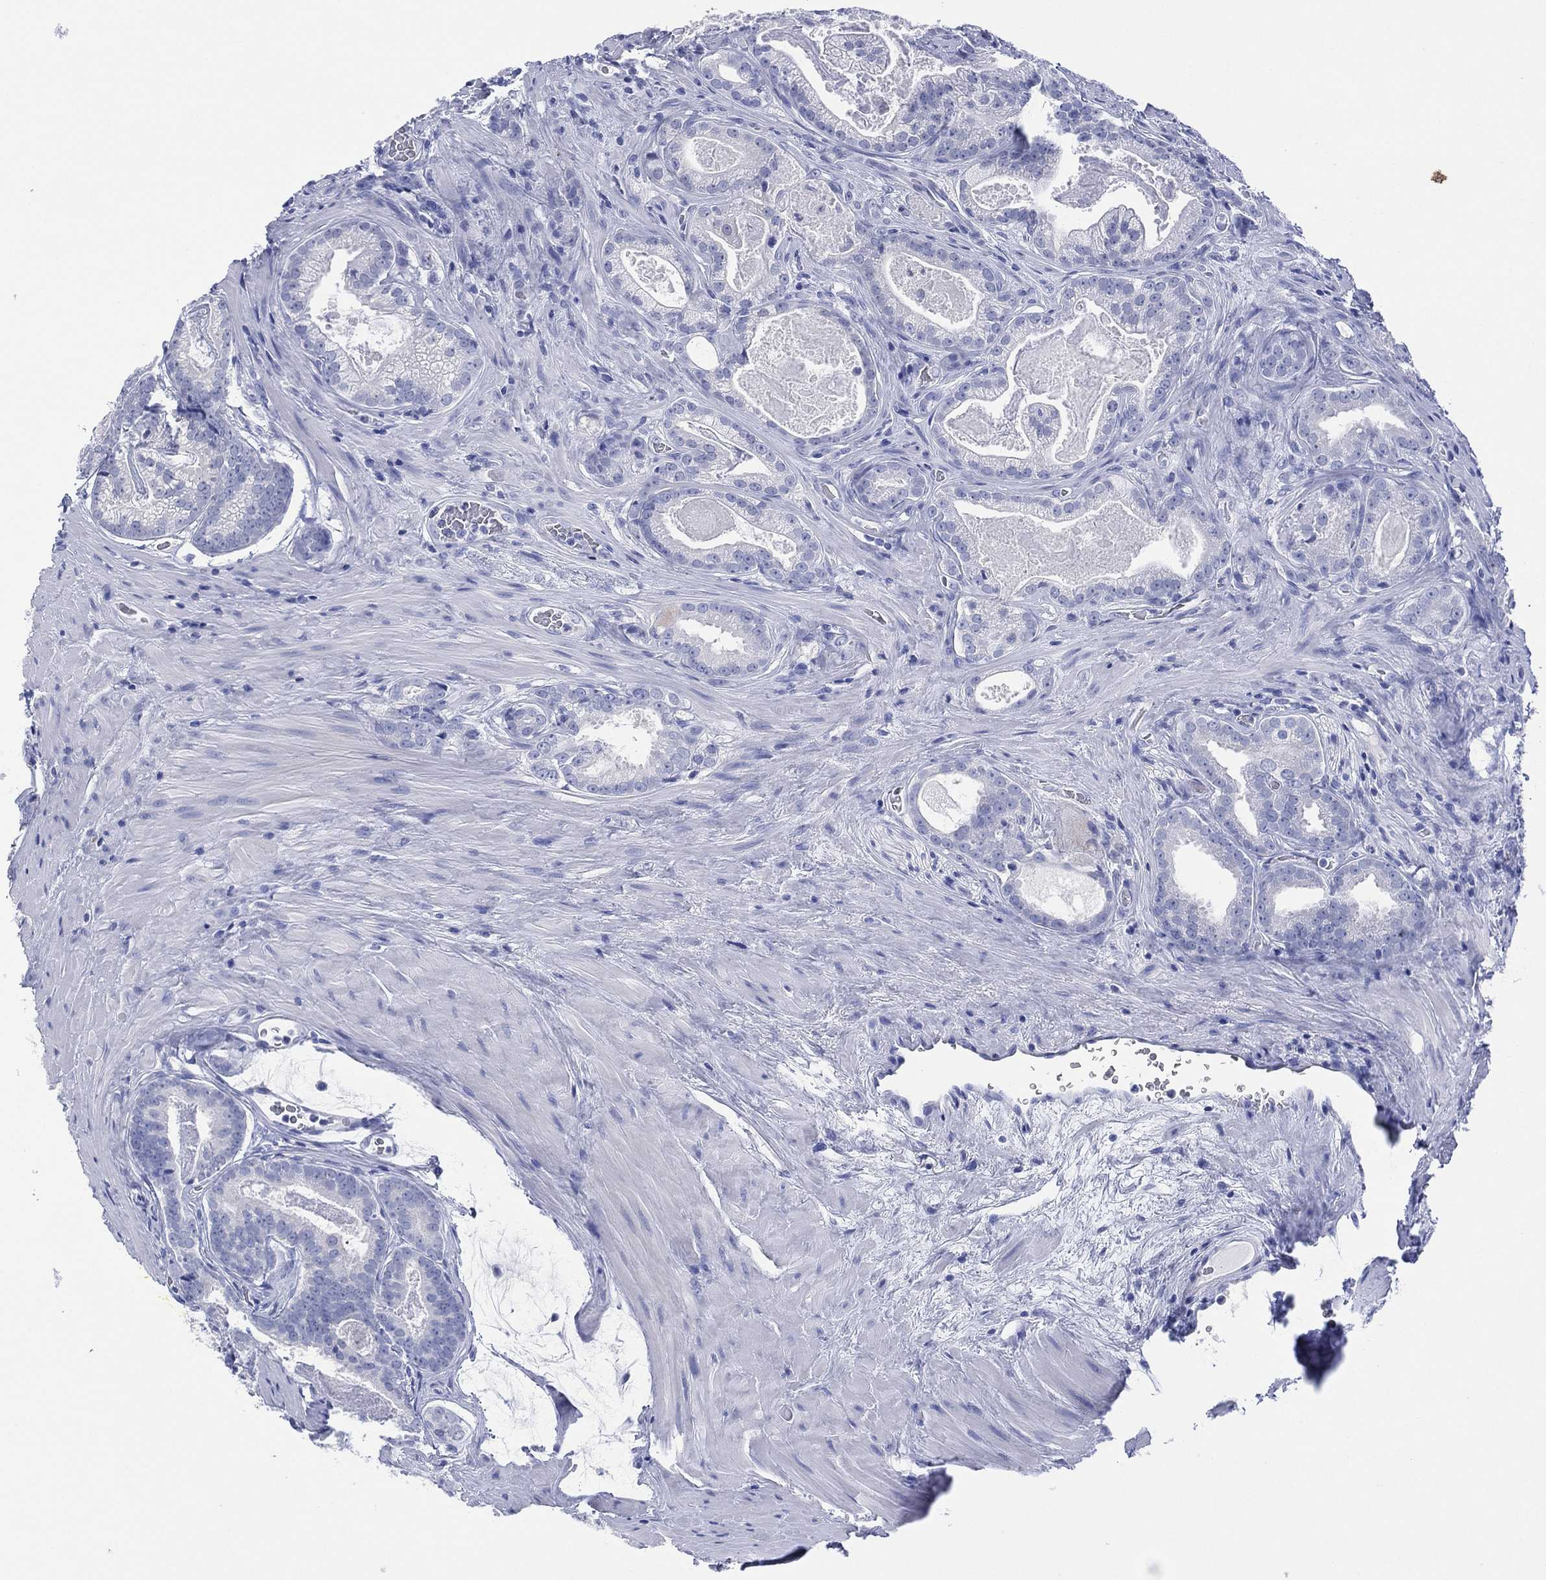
{"staining": {"intensity": "negative", "quantity": "none", "location": "none"}, "tissue": "prostate cancer", "cell_type": "Tumor cells", "image_type": "cancer", "snomed": [{"axis": "morphology", "description": "Adenocarcinoma, NOS"}, {"axis": "topography", "description": "Prostate"}], "caption": "This is an immunohistochemistry histopathology image of human prostate cancer (adenocarcinoma). There is no expression in tumor cells.", "gene": "DSG1", "patient": {"sex": "male", "age": 61}}